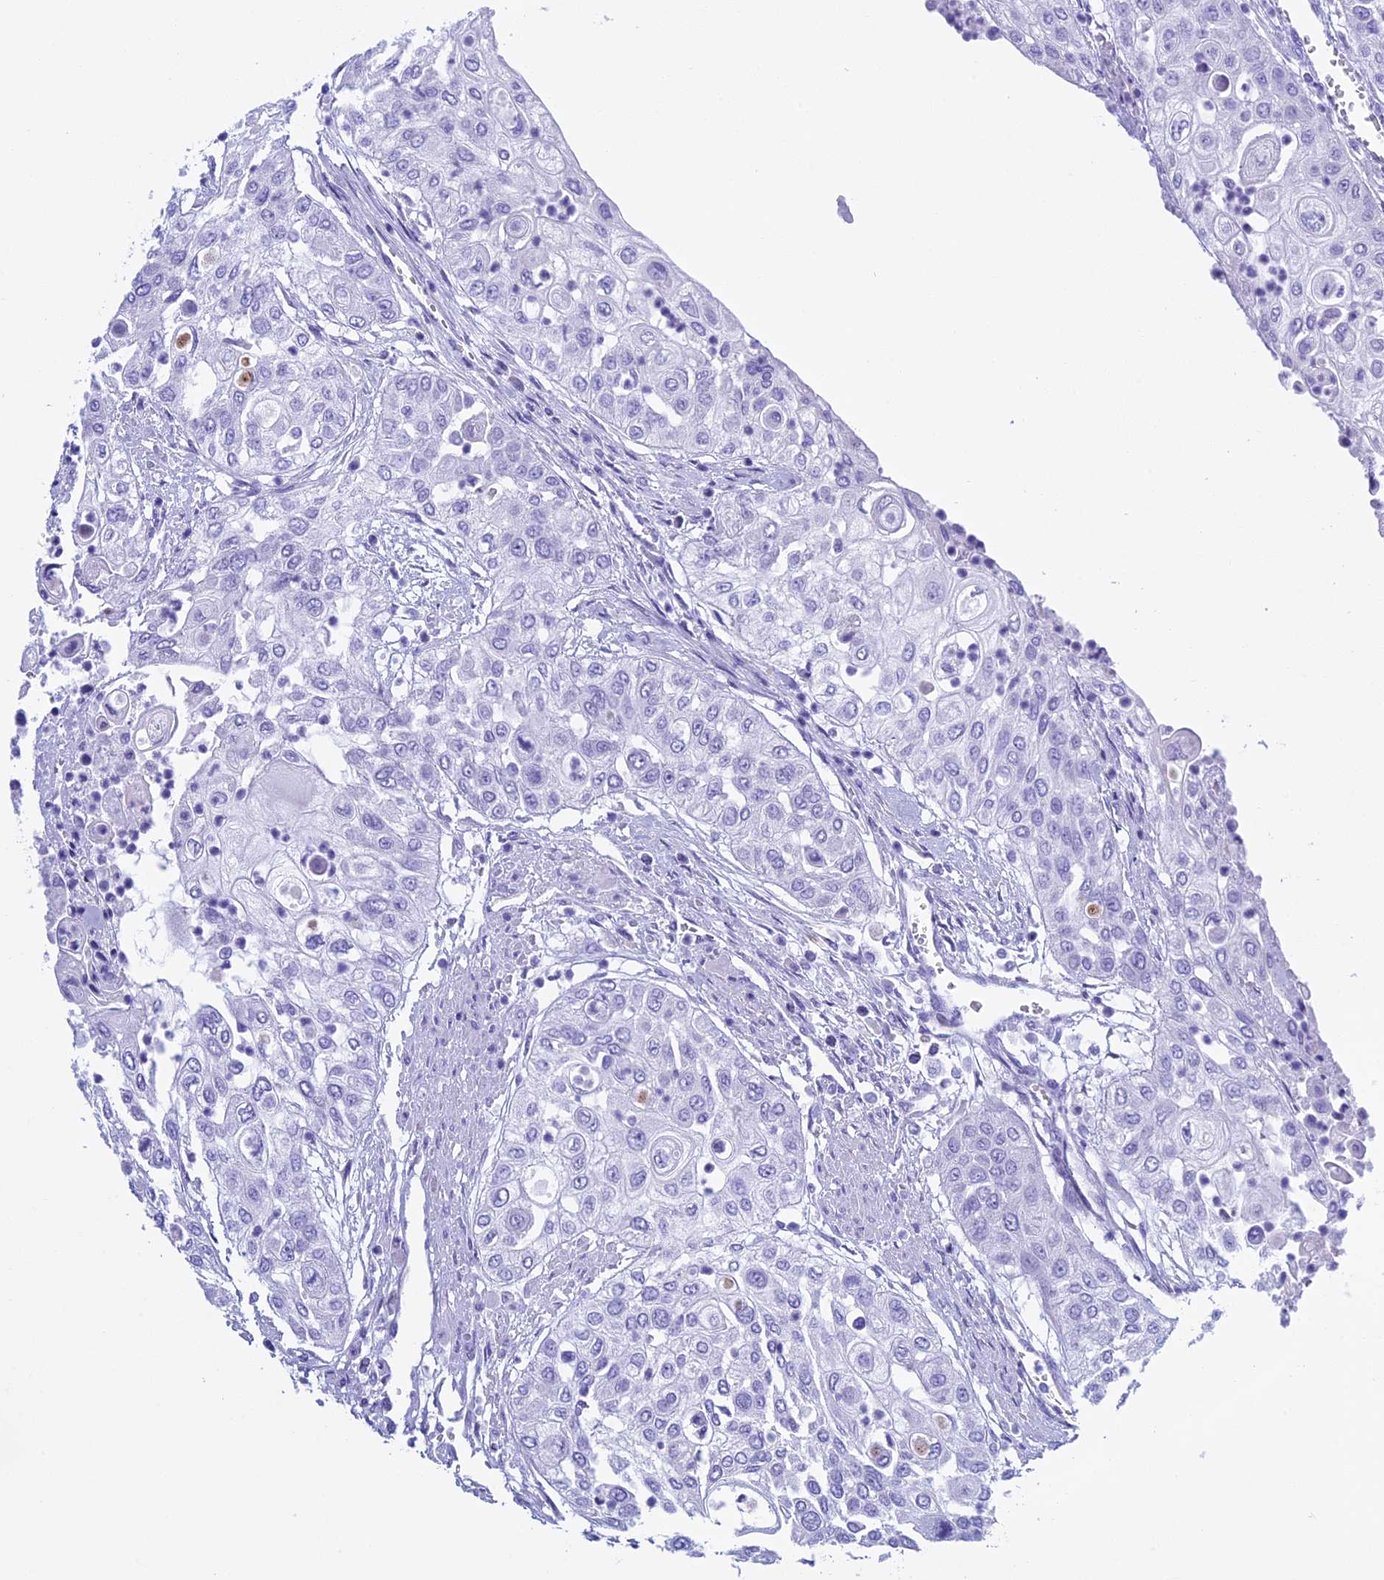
{"staining": {"intensity": "negative", "quantity": "none", "location": "none"}, "tissue": "urothelial cancer", "cell_type": "Tumor cells", "image_type": "cancer", "snomed": [{"axis": "morphology", "description": "Urothelial carcinoma, High grade"}, {"axis": "topography", "description": "Urinary bladder"}], "caption": "There is no significant positivity in tumor cells of urothelial carcinoma (high-grade).", "gene": "KCTD21", "patient": {"sex": "female", "age": 79}}